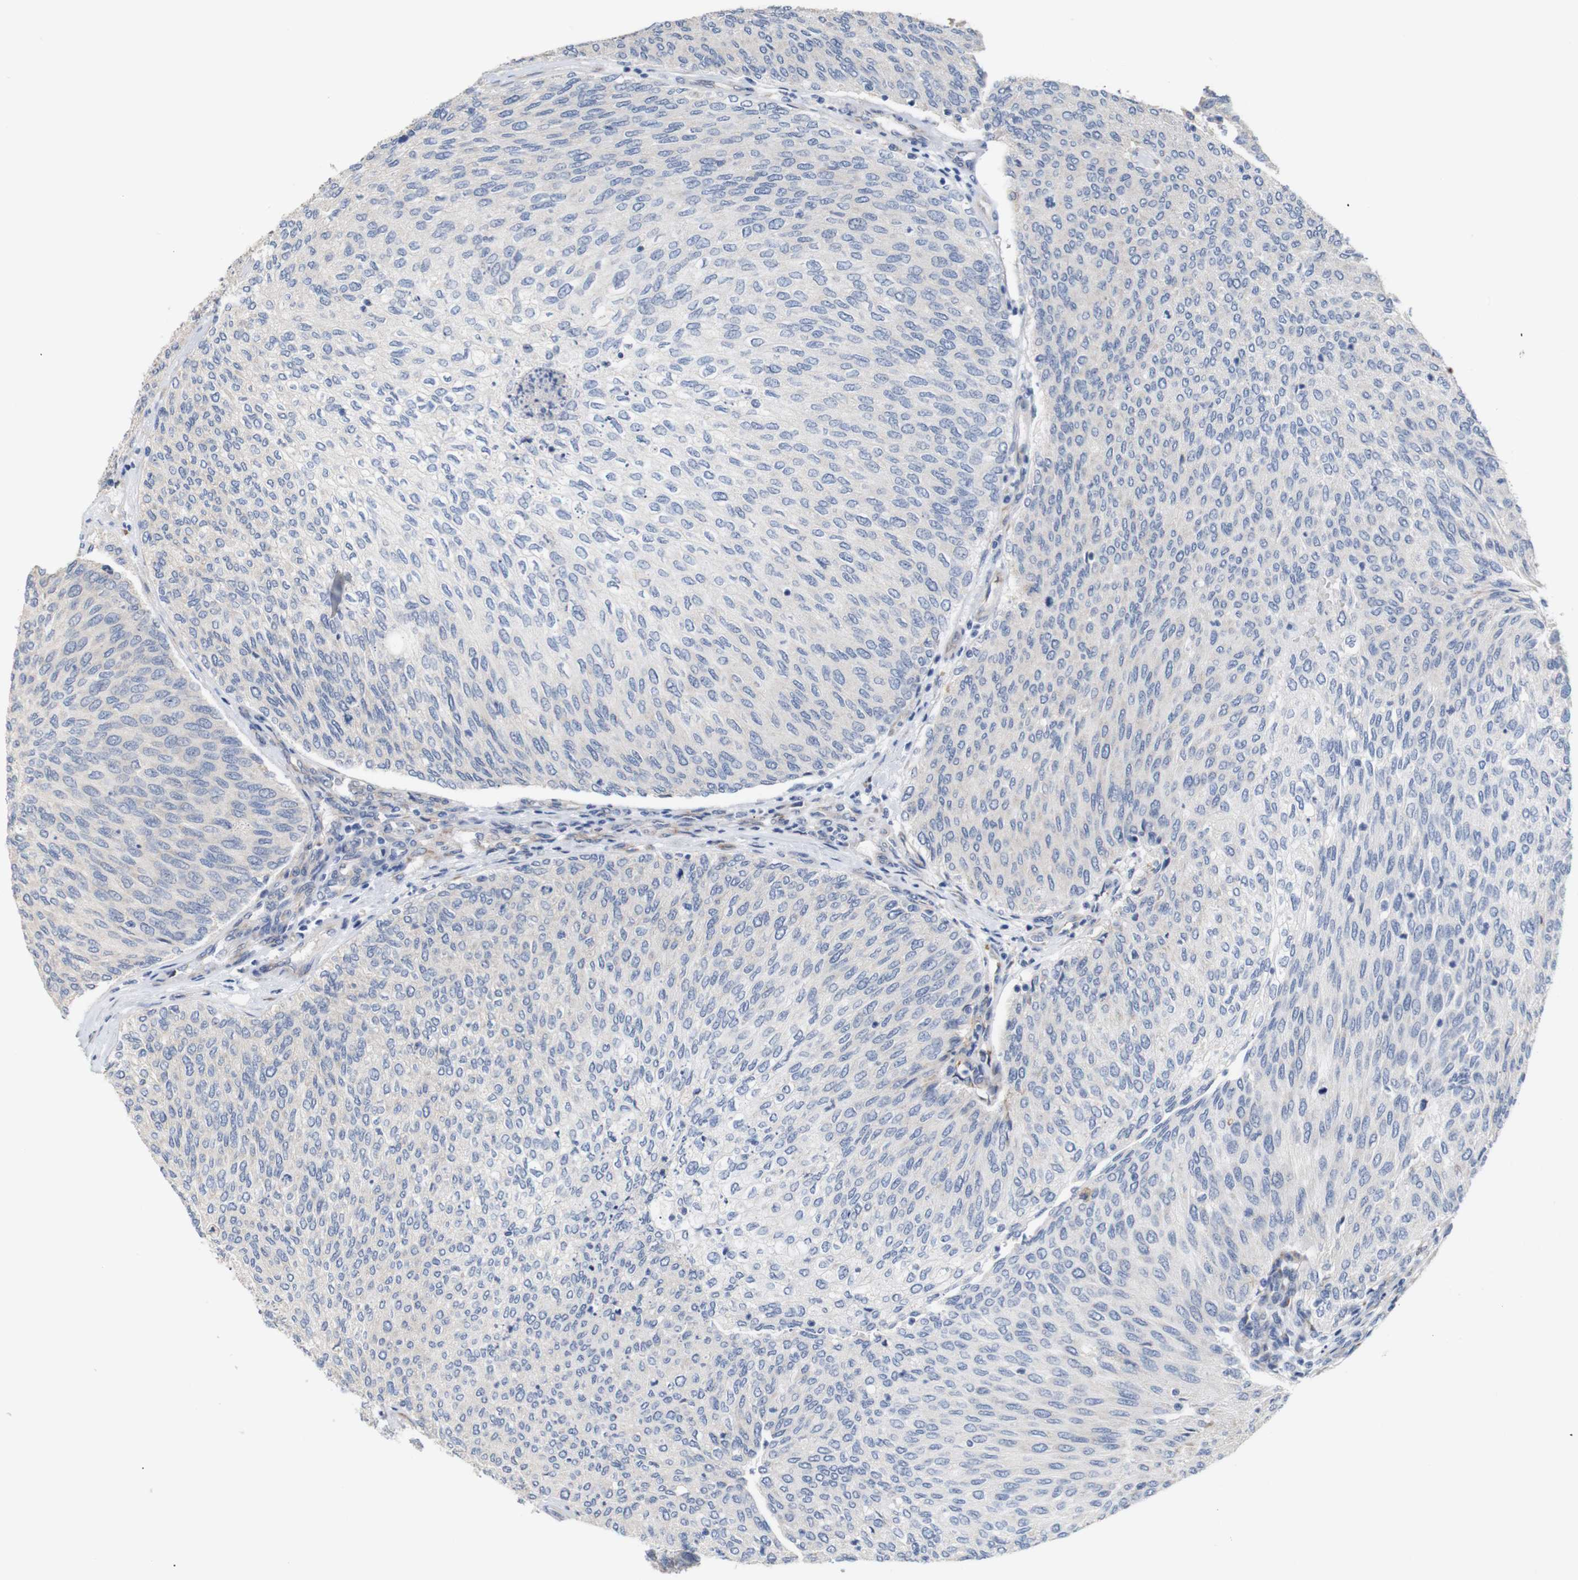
{"staining": {"intensity": "negative", "quantity": "none", "location": "none"}, "tissue": "urothelial cancer", "cell_type": "Tumor cells", "image_type": "cancer", "snomed": [{"axis": "morphology", "description": "Urothelial carcinoma, Low grade"}, {"axis": "topography", "description": "Urinary bladder"}], "caption": "An IHC photomicrograph of urothelial cancer is shown. There is no staining in tumor cells of urothelial cancer.", "gene": "TRIM5", "patient": {"sex": "female", "age": 79}}